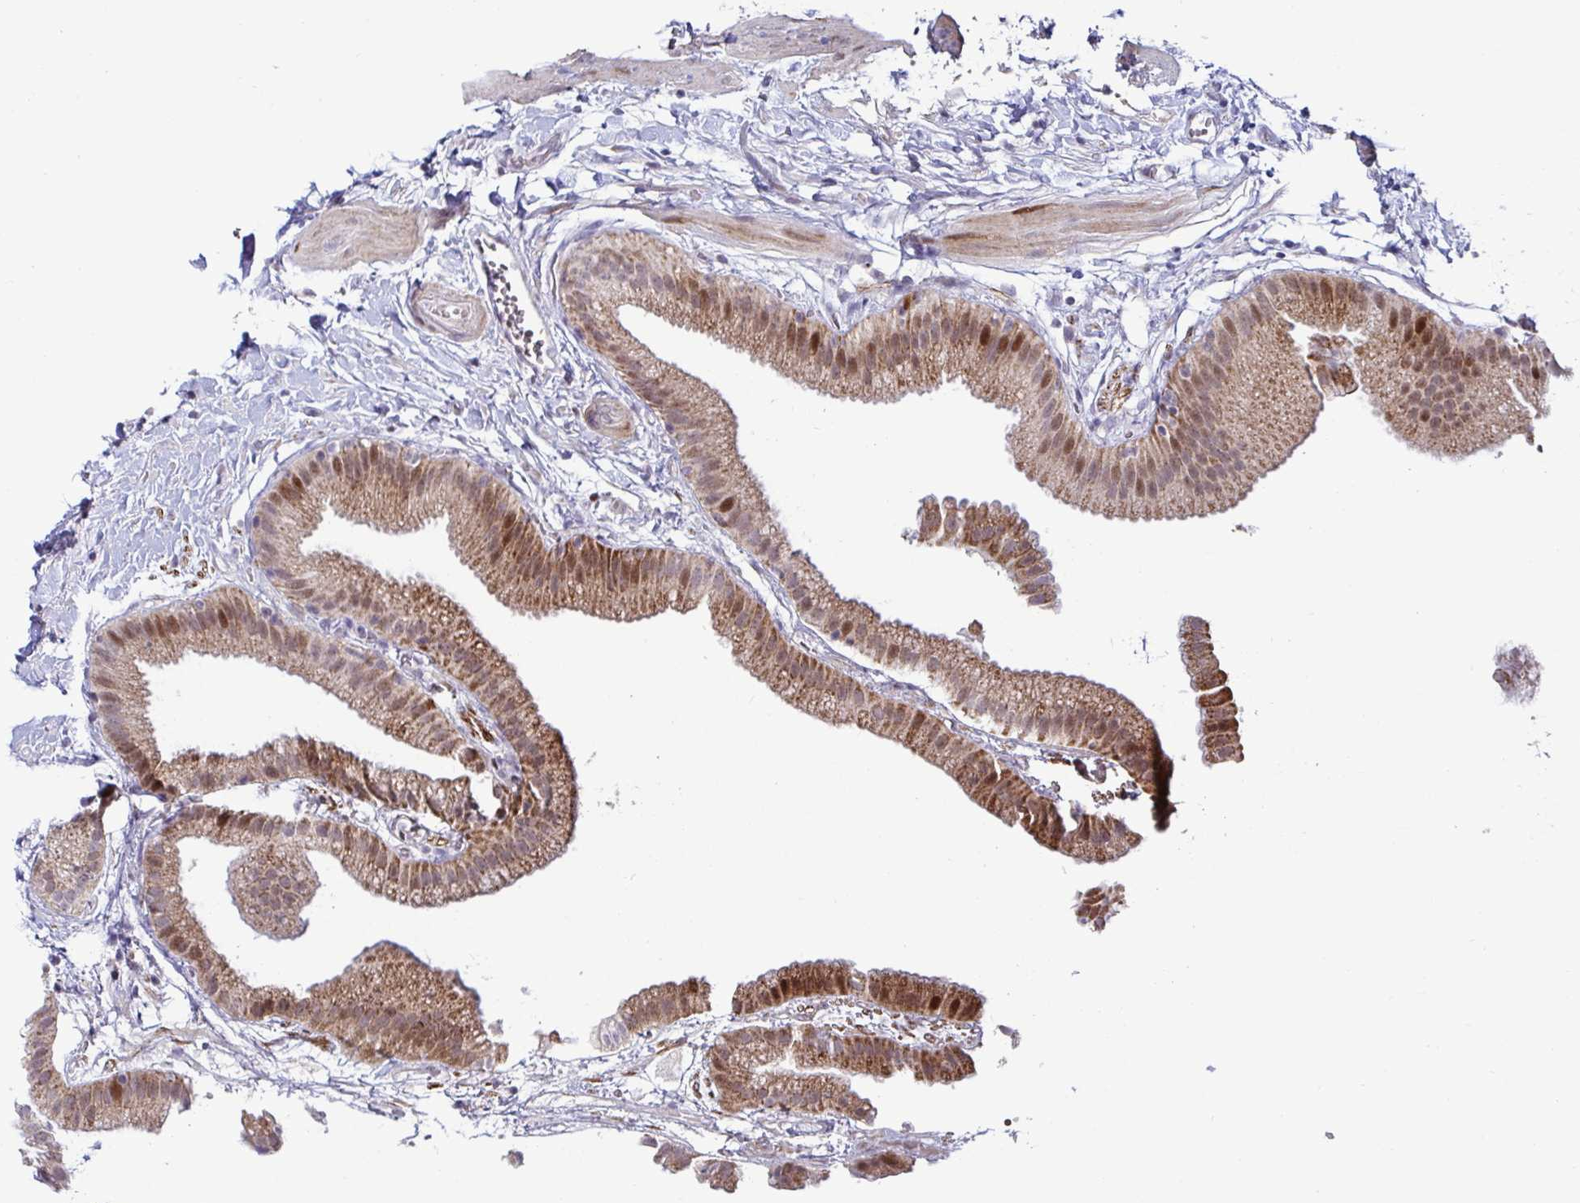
{"staining": {"intensity": "moderate", "quantity": "25%-75%", "location": "cytoplasmic/membranous,nuclear"}, "tissue": "gallbladder", "cell_type": "Glandular cells", "image_type": "normal", "snomed": [{"axis": "morphology", "description": "Normal tissue, NOS"}, {"axis": "topography", "description": "Gallbladder"}], "caption": "Immunohistochemistry (IHC) (DAB (3,3'-diaminobenzidine)) staining of benign human gallbladder demonstrates moderate cytoplasmic/membranous,nuclear protein positivity in approximately 25%-75% of glandular cells.", "gene": "DZIP1", "patient": {"sex": "female", "age": 63}}